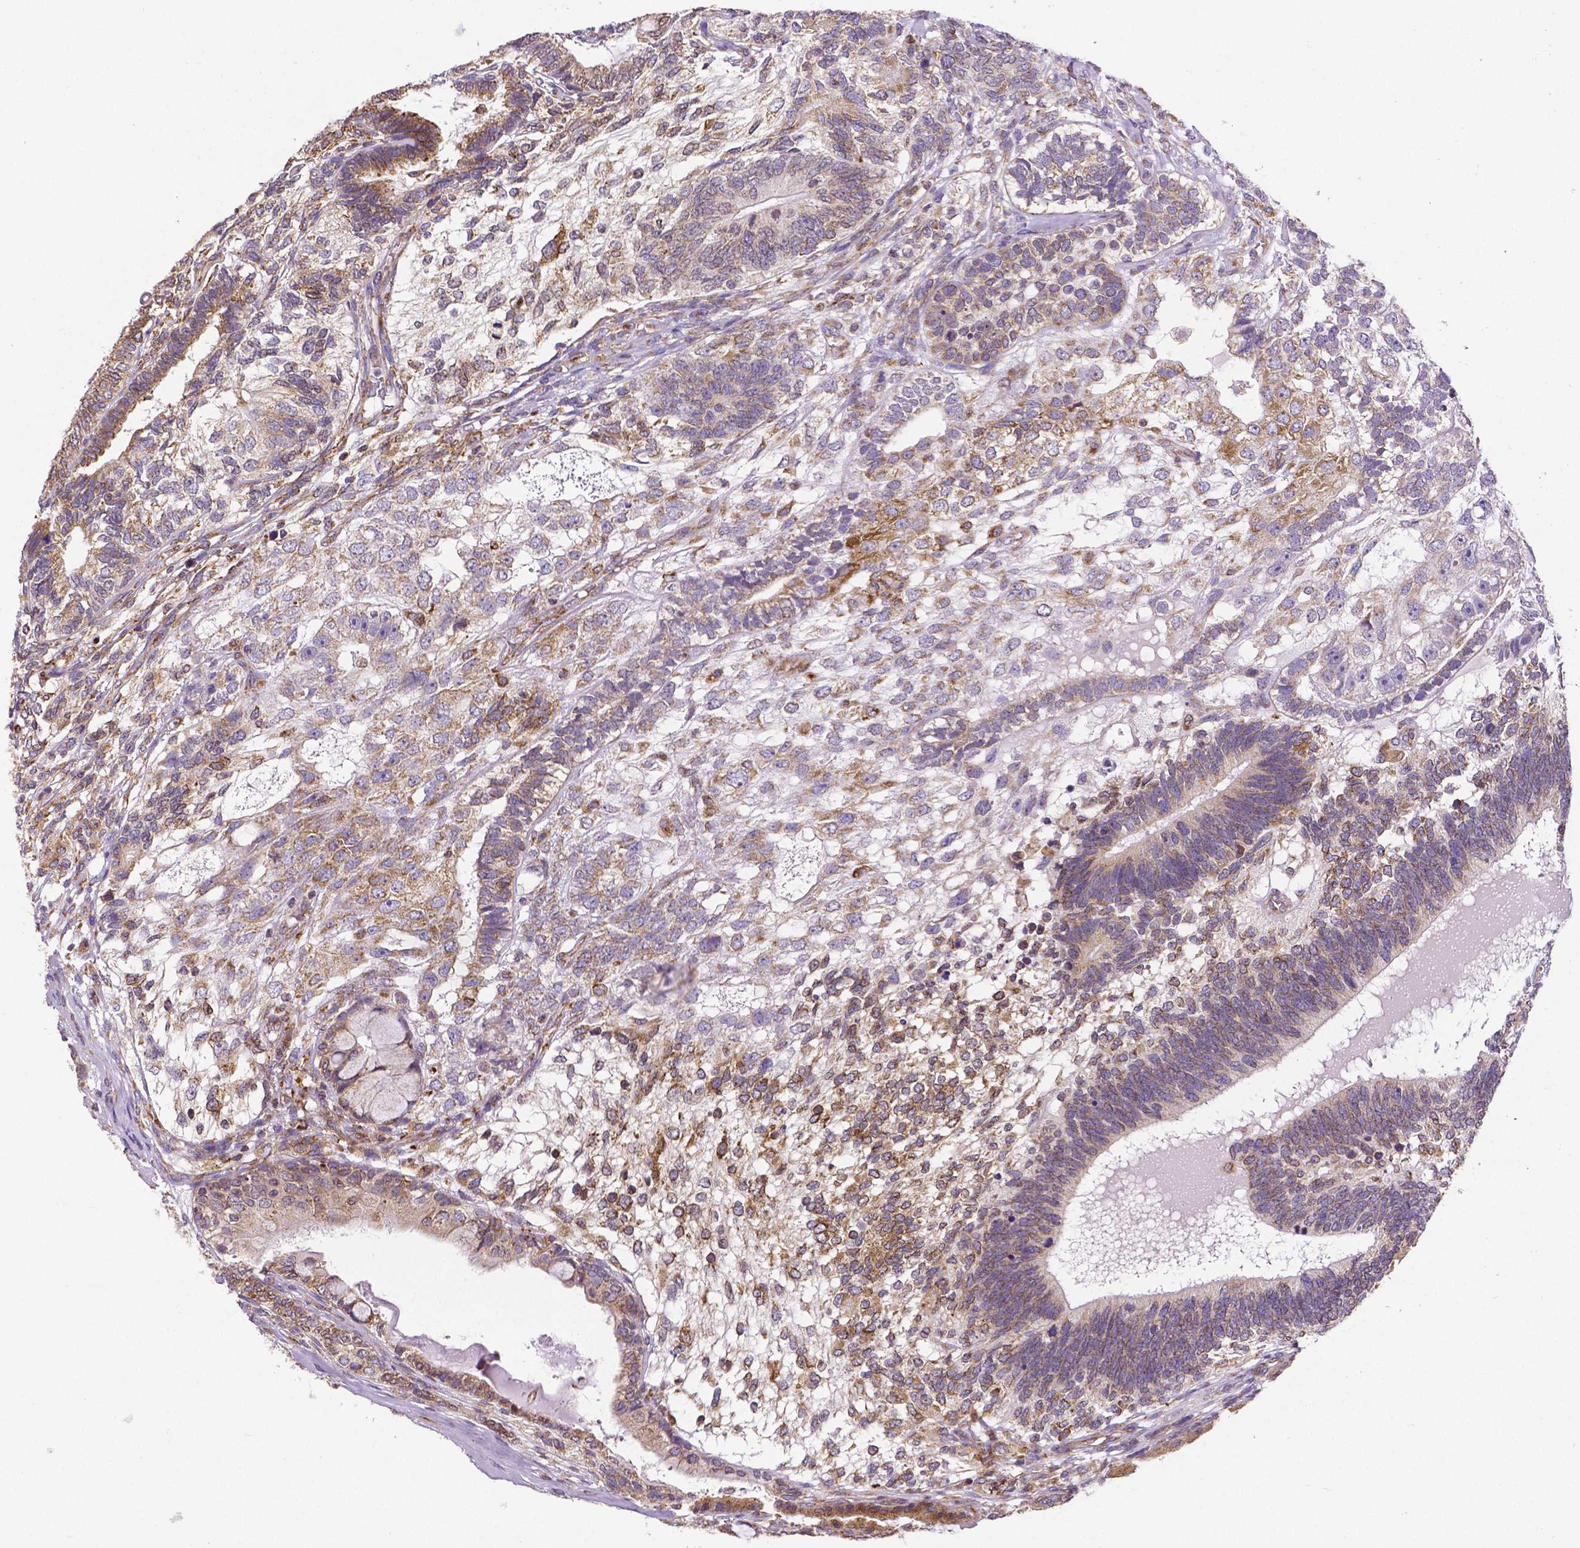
{"staining": {"intensity": "moderate", "quantity": "25%-75%", "location": "cytoplasmic/membranous"}, "tissue": "testis cancer", "cell_type": "Tumor cells", "image_type": "cancer", "snomed": [{"axis": "morphology", "description": "Seminoma, NOS"}, {"axis": "morphology", "description": "Carcinoma, Embryonal, NOS"}, {"axis": "topography", "description": "Testis"}], "caption": "A histopathology image showing moderate cytoplasmic/membranous staining in approximately 25%-75% of tumor cells in testis cancer (embryonal carcinoma), as visualized by brown immunohistochemical staining.", "gene": "MTDH", "patient": {"sex": "male", "age": 41}}